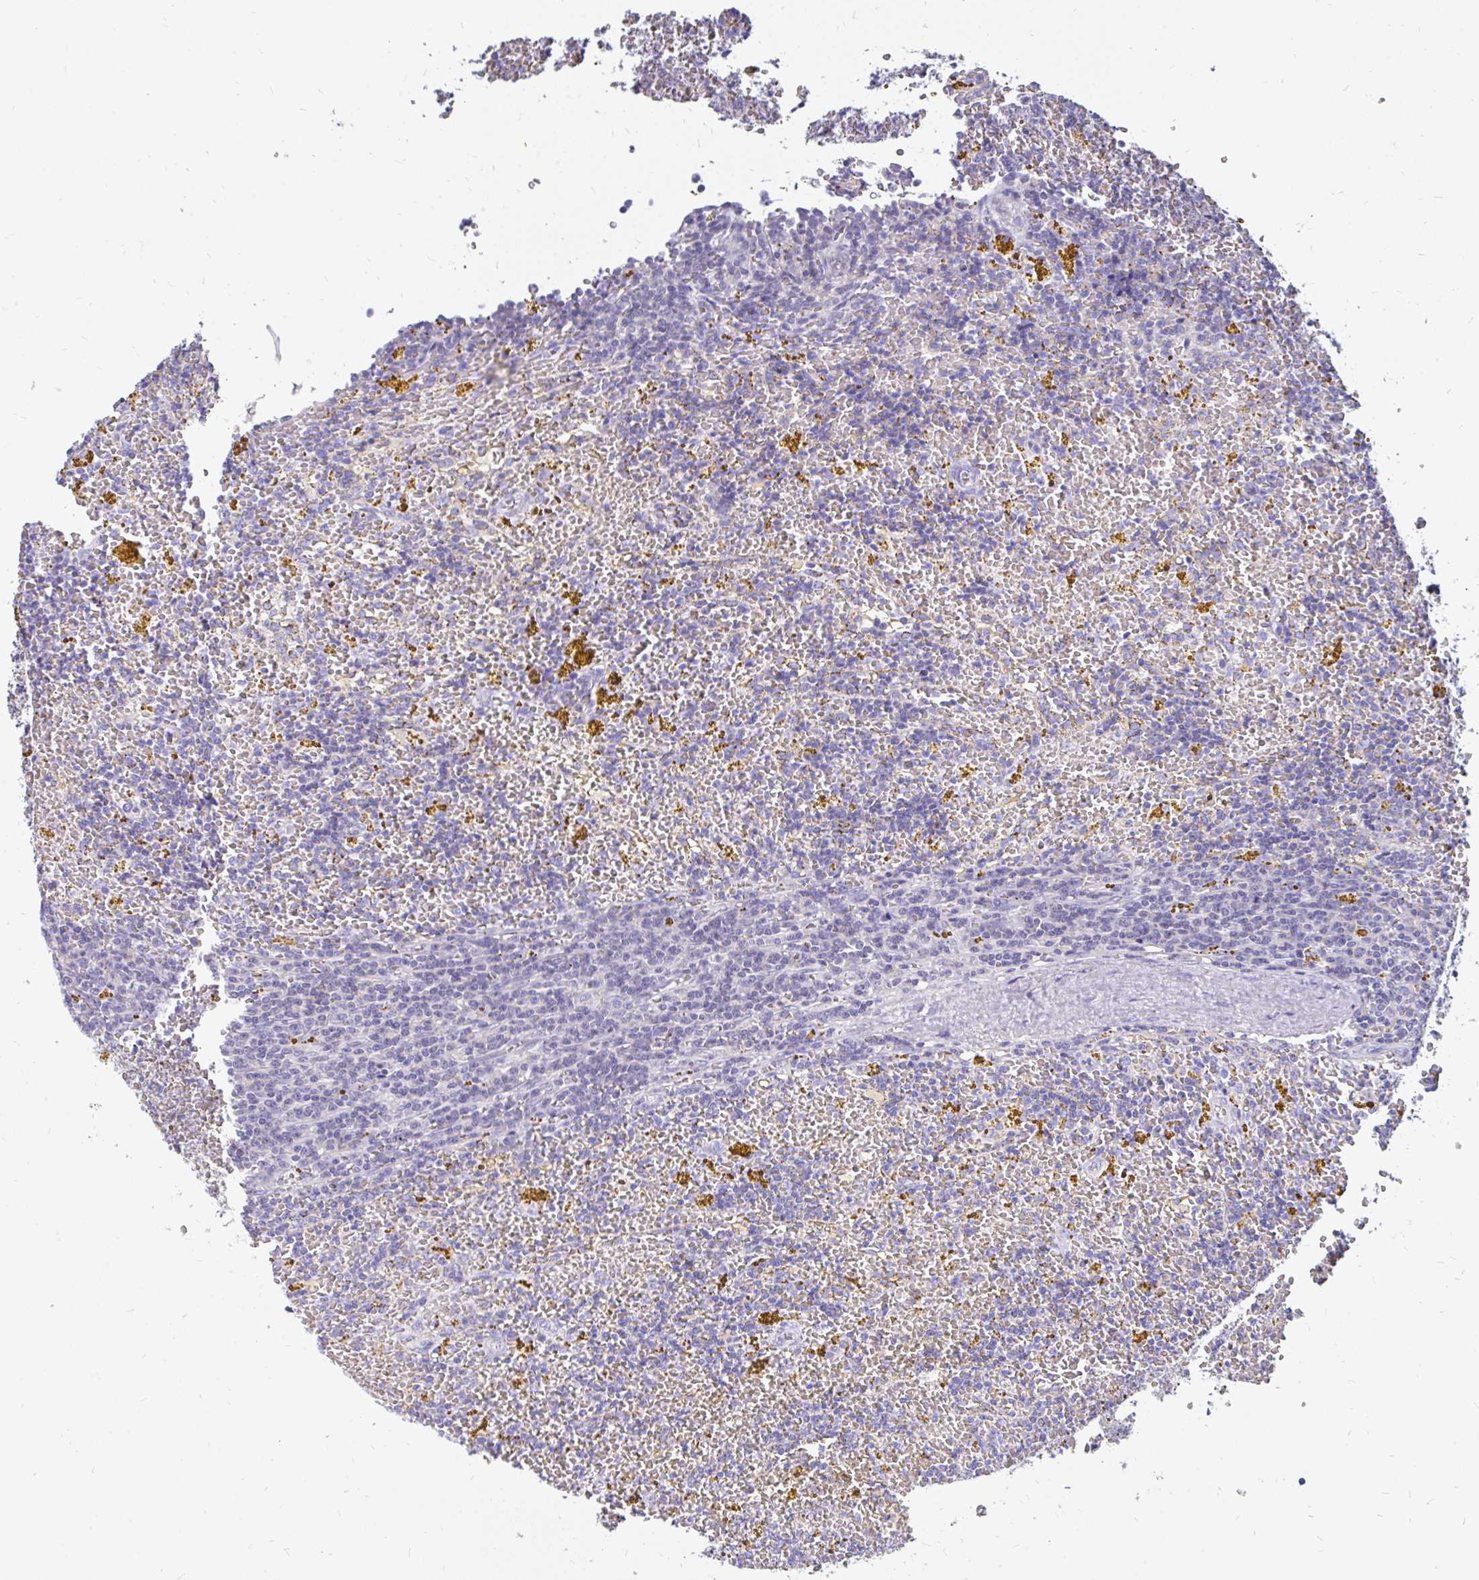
{"staining": {"intensity": "negative", "quantity": "none", "location": "none"}, "tissue": "lymphoma", "cell_type": "Tumor cells", "image_type": "cancer", "snomed": [{"axis": "morphology", "description": "Malignant lymphoma, non-Hodgkin's type, Low grade"}, {"axis": "topography", "description": "Spleen"}, {"axis": "topography", "description": "Lymph node"}], "caption": "Immunohistochemical staining of human lymphoma displays no significant expression in tumor cells.", "gene": "INTS5", "patient": {"sex": "female", "age": 66}}